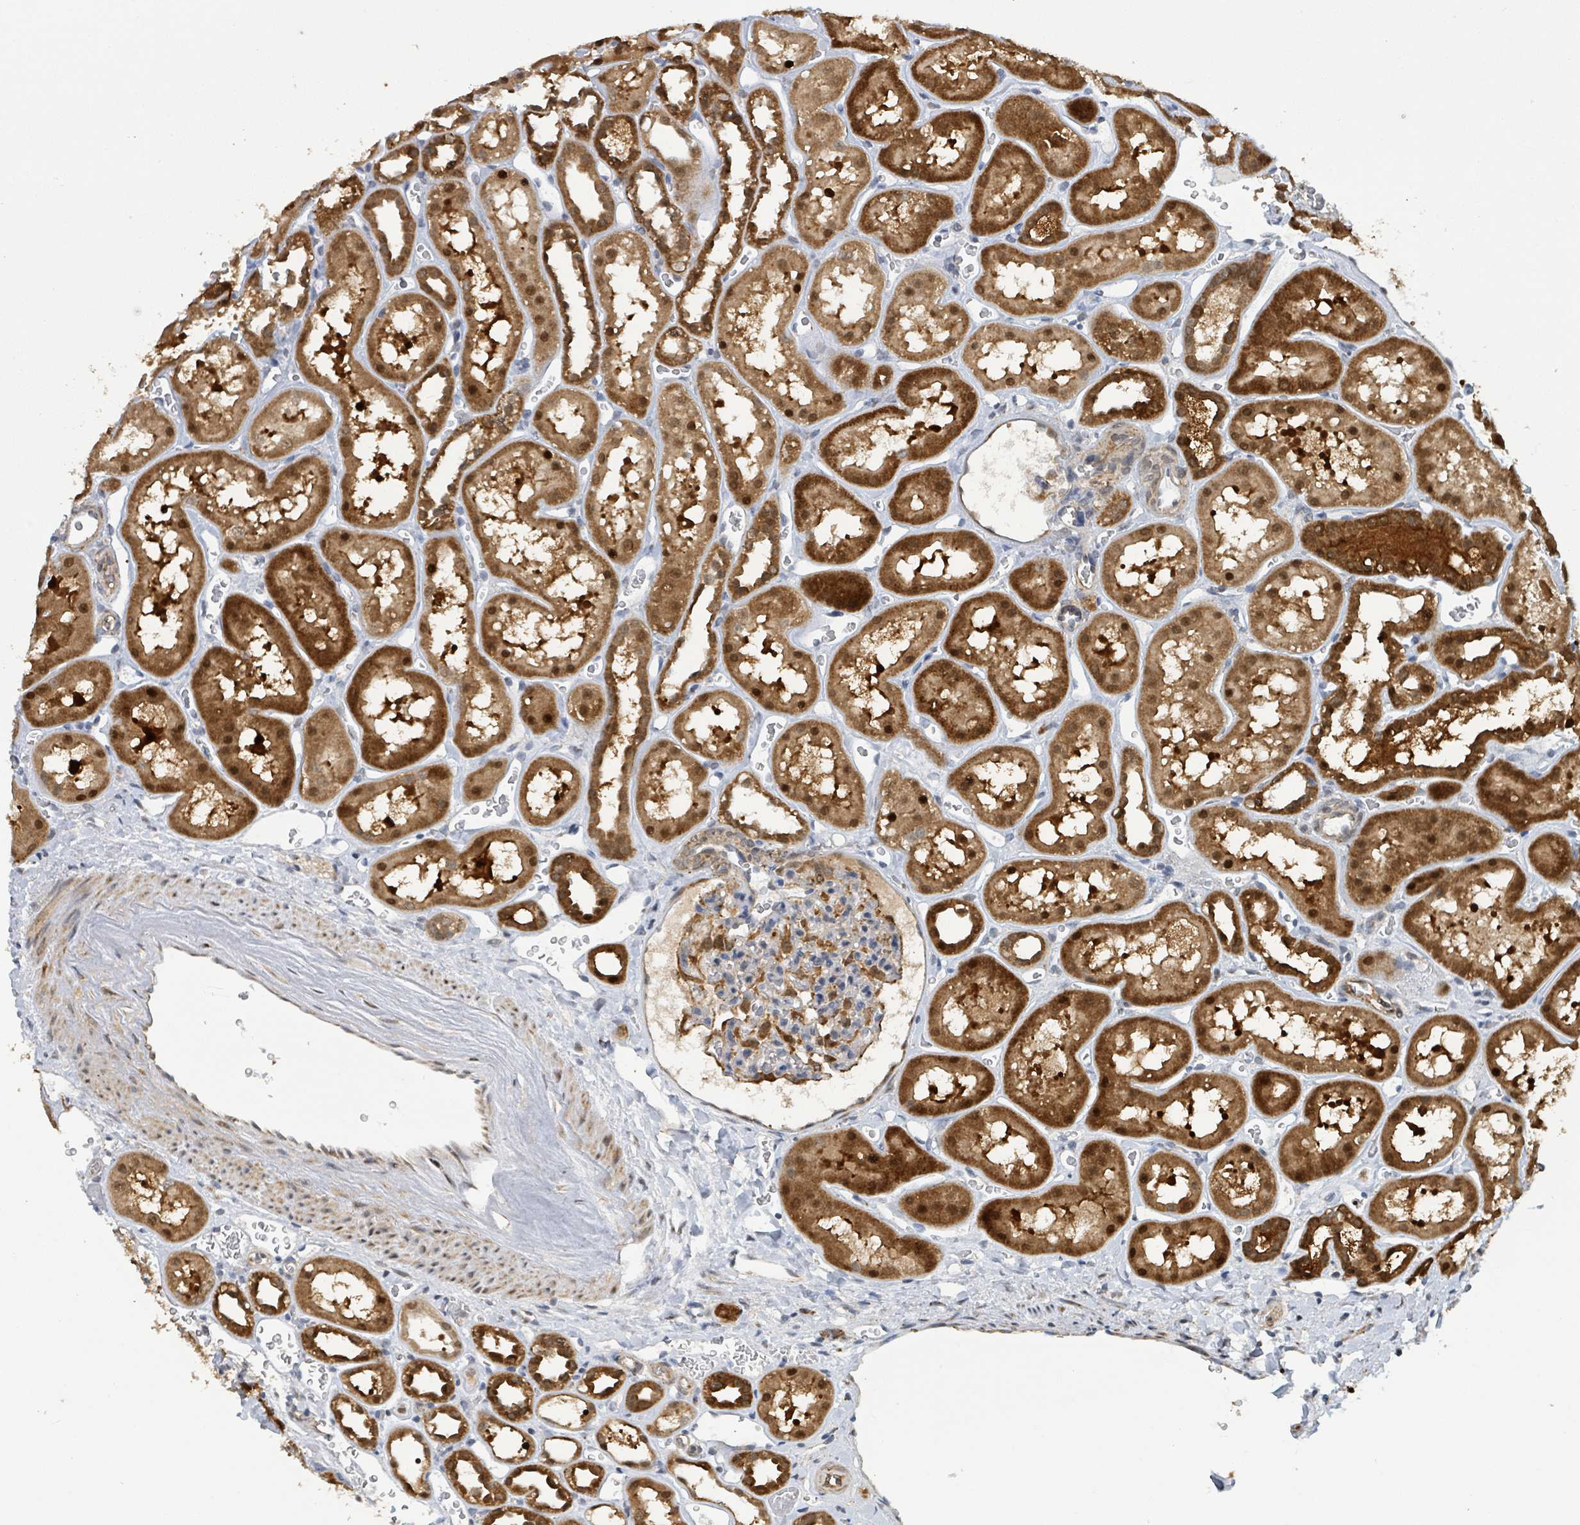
{"staining": {"intensity": "moderate", "quantity": "<25%", "location": "cytoplasmic/membranous,nuclear"}, "tissue": "kidney", "cell_type": "Cells in glomeruli", "image_type": "normal", "snomed": [{"axis": "morphology", "description": "Normal tissue, NOS"}, {"axis": "topography", "description": "Kidney"}], "caption": "A histopathology image of kidney stained for a protein exhibits moderate cytoplasmic/membranous,nuclear brown staining in cells in glomeruli.", "gene": "PSMB7", "patient": {"sex": "female", "age": 41}}